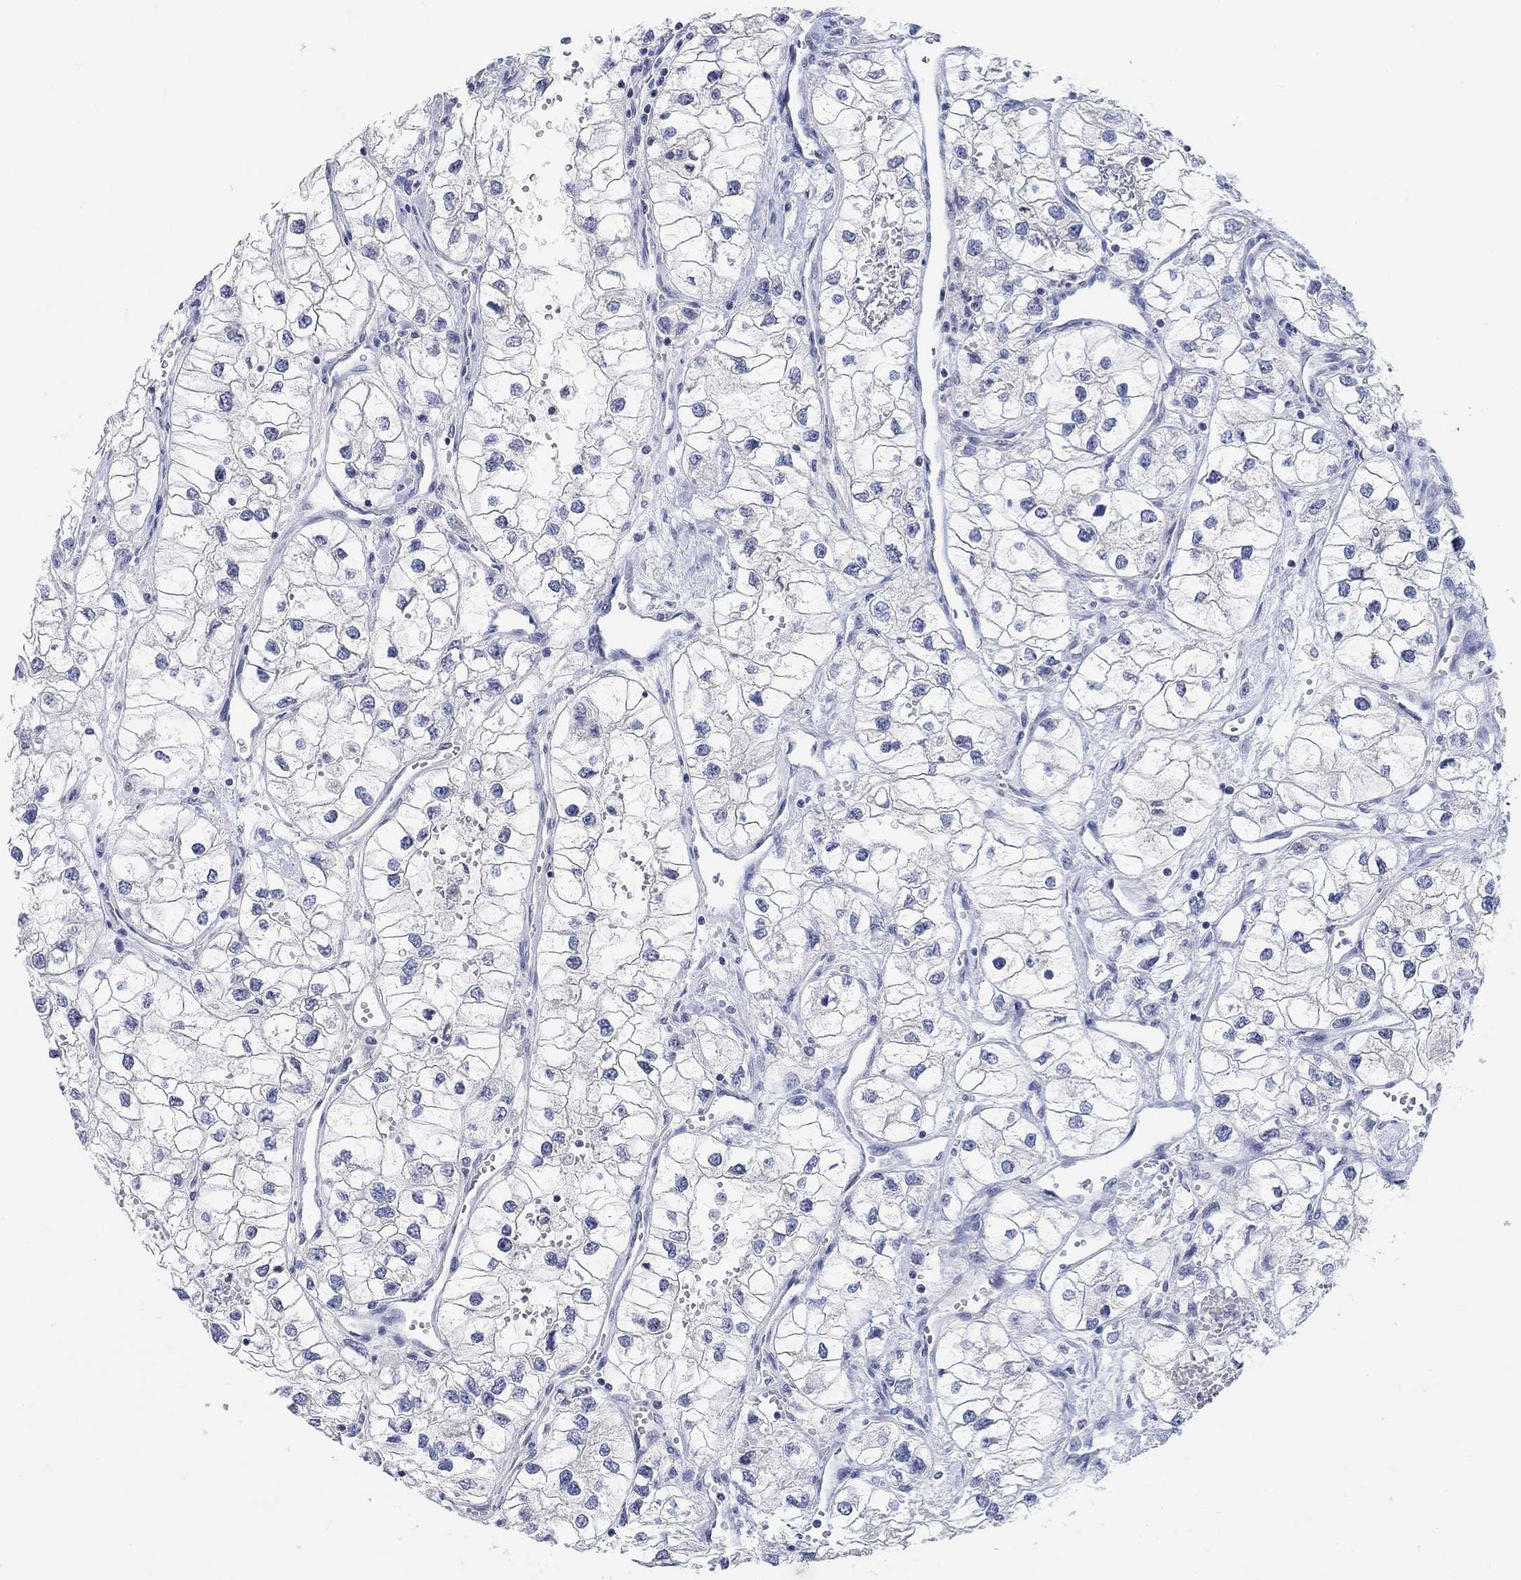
{"staining": {"intensity": "negative", "quantity": "none", "location": "none"}, "tissue": "renal cancer", "cell_type": "Tumor cells", "image_type": "cancer", "snomed": [{"axis": "morphology", "description": "Adenocarcinoma, NOS"}, {"axis": "topography", "description": "Kidney"}], "caption": "Renal cancer (adenocarcinoma) was stained to show a protein in brown. There is no significant positivity in tumor cells.", "gene": "ATP6V1E2", "patient": {"sex": "male", "age": 59}}